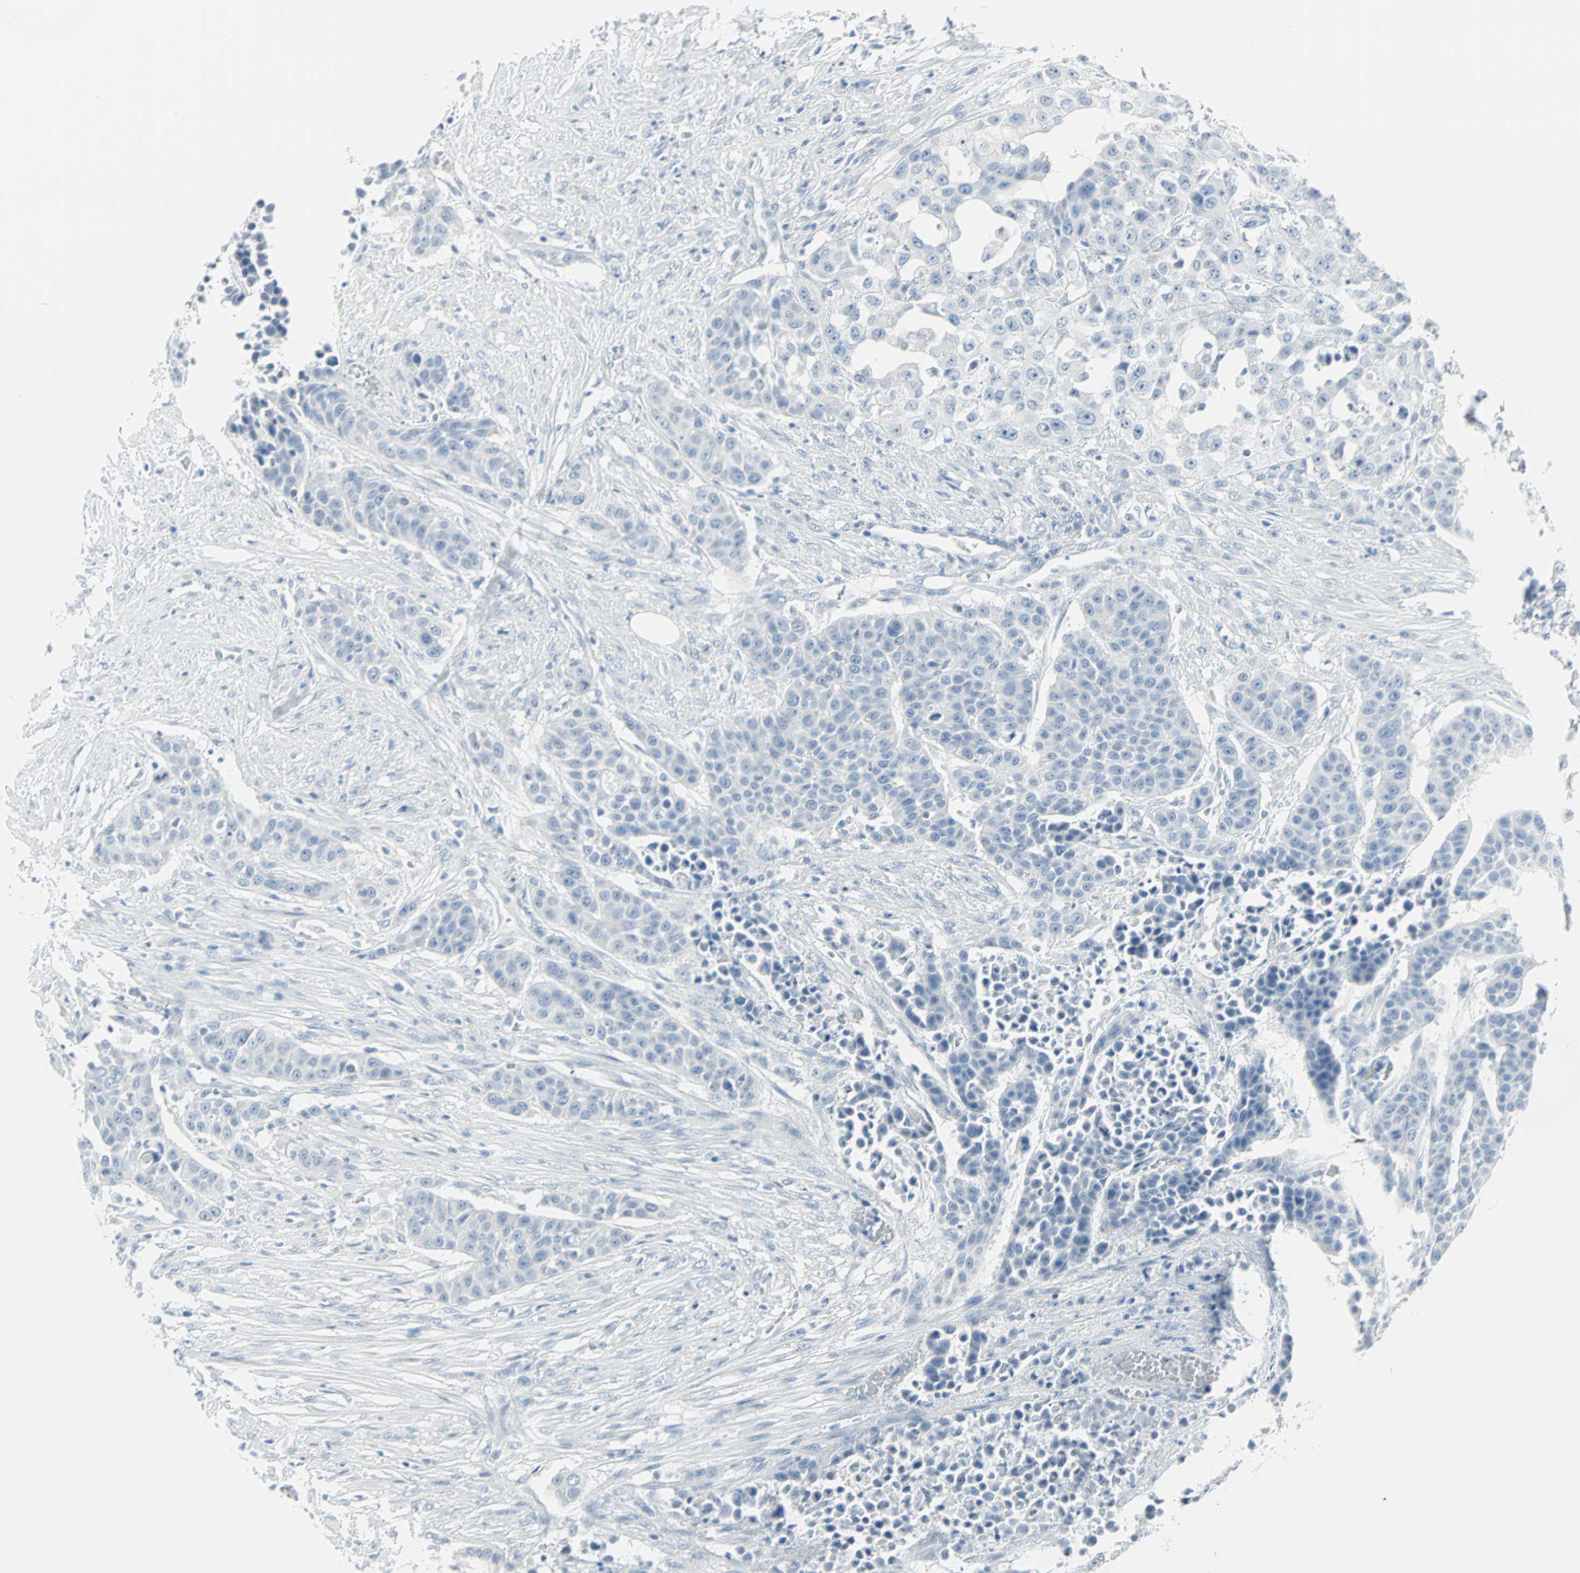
{"staining": {"intensity": "negative", "quantity": "none", "location": "none"}, "tissue": "urothelial cancer", "cell_type": "Tumor cells", "image_type": "cancer", "snomed": [{"axis": "morphology", "description": "Urothelial carcinoma, High grade"}, {"axis": "topography", "description": "Urinary bladder"}], "caption": "A high-resolution photomicrograph shows immunohistochemistry staining of high-grade urothelial carcinoma, which displays no significant expression in tumor cells.", "gene": "STX1A", "patient": {"sex": "male", "age": 74}}